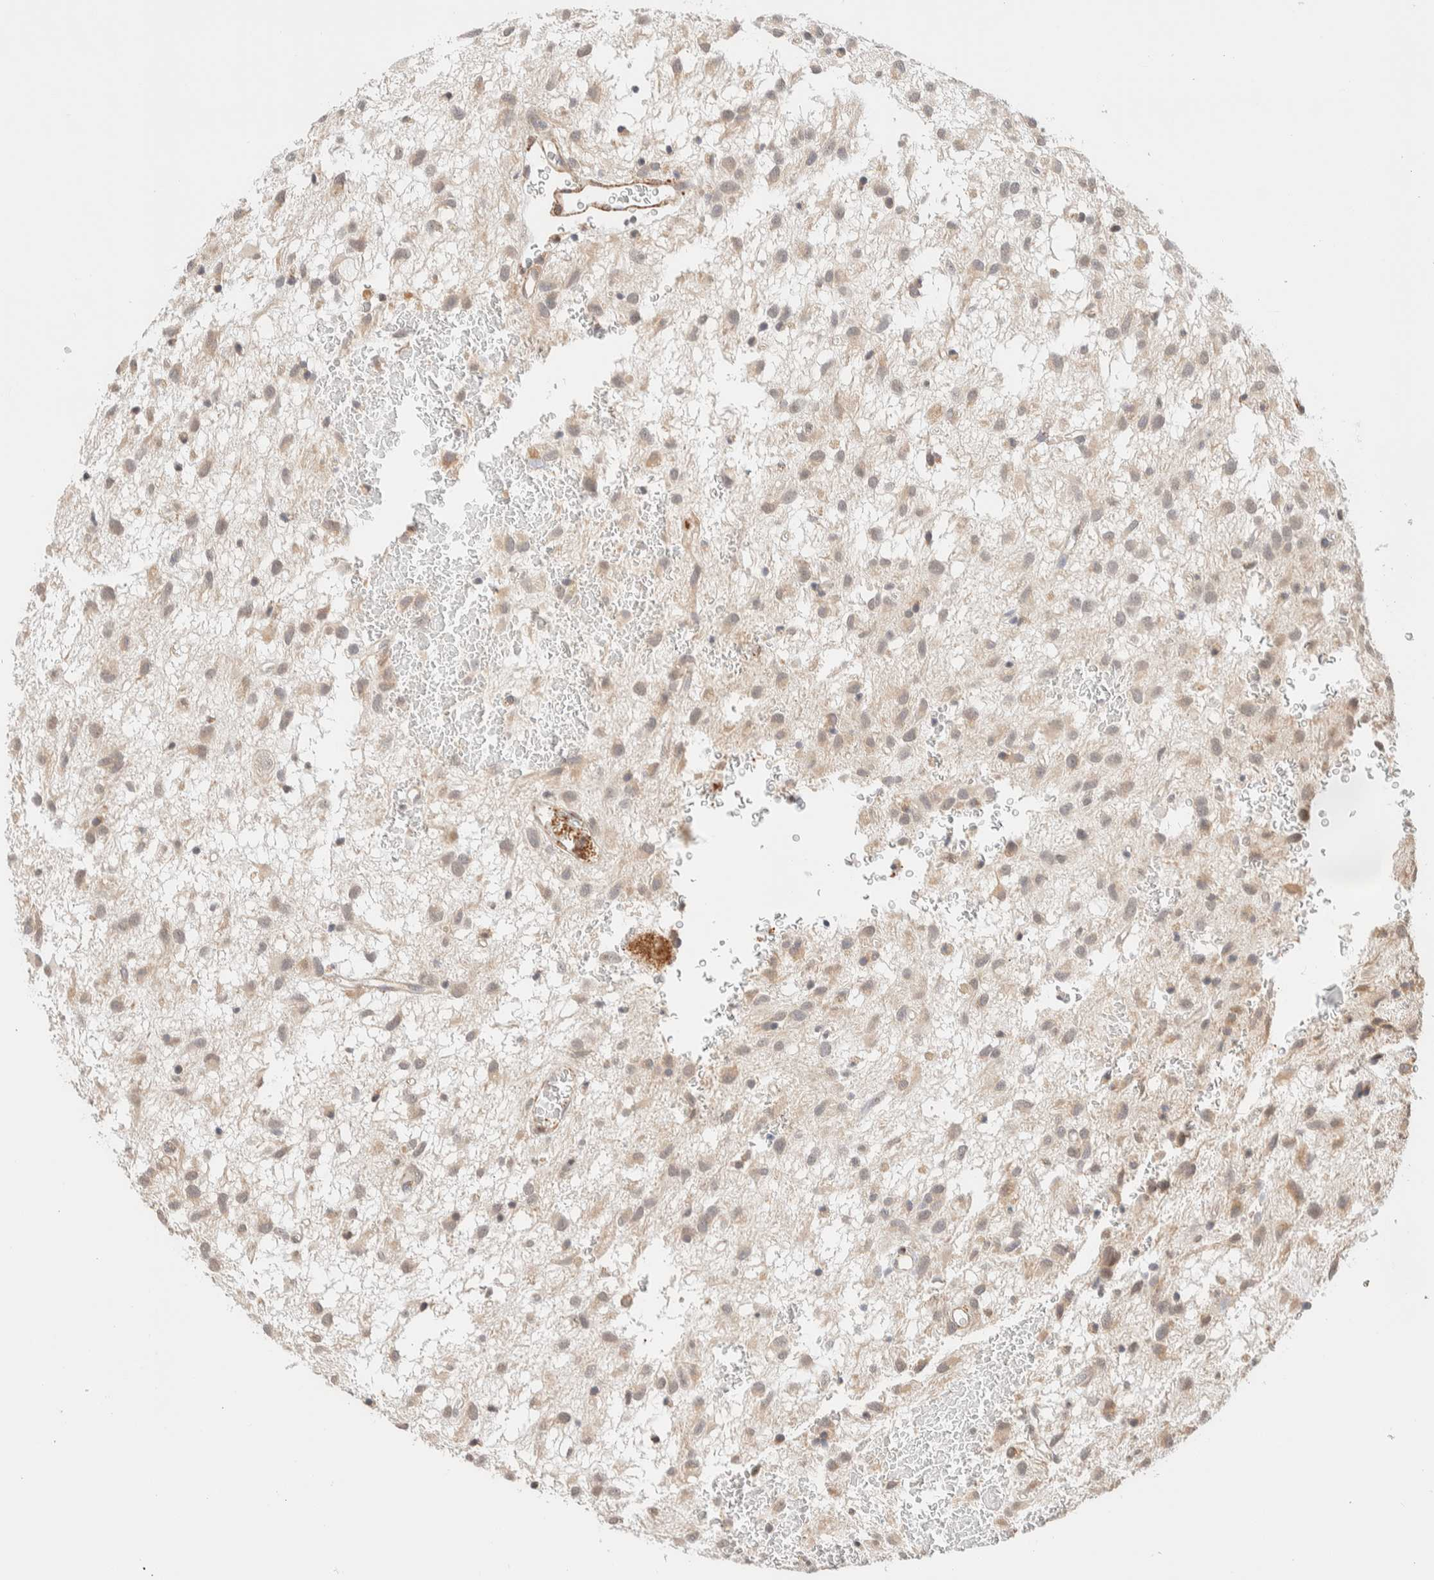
{"staining": {"intensity": "weak", "quantity": "25%-75%", "location": "cytoplasmic/membranous"}, "tissue": "glioma", "cell_type": "Tumor cells", "image_type": "cancer", "snomed": [{"axis": "morphology", "description": "Glioma, malignant, Low grade"}, {"axis": "topography", "description": "Brain"}], "caption": "The immunohistochemical stain shows weak cytoplasmic/membranous staining in tumor cells of glioma tissue.", "gene": "INTS1", "patient": {"sex": "male", "age": 77}}